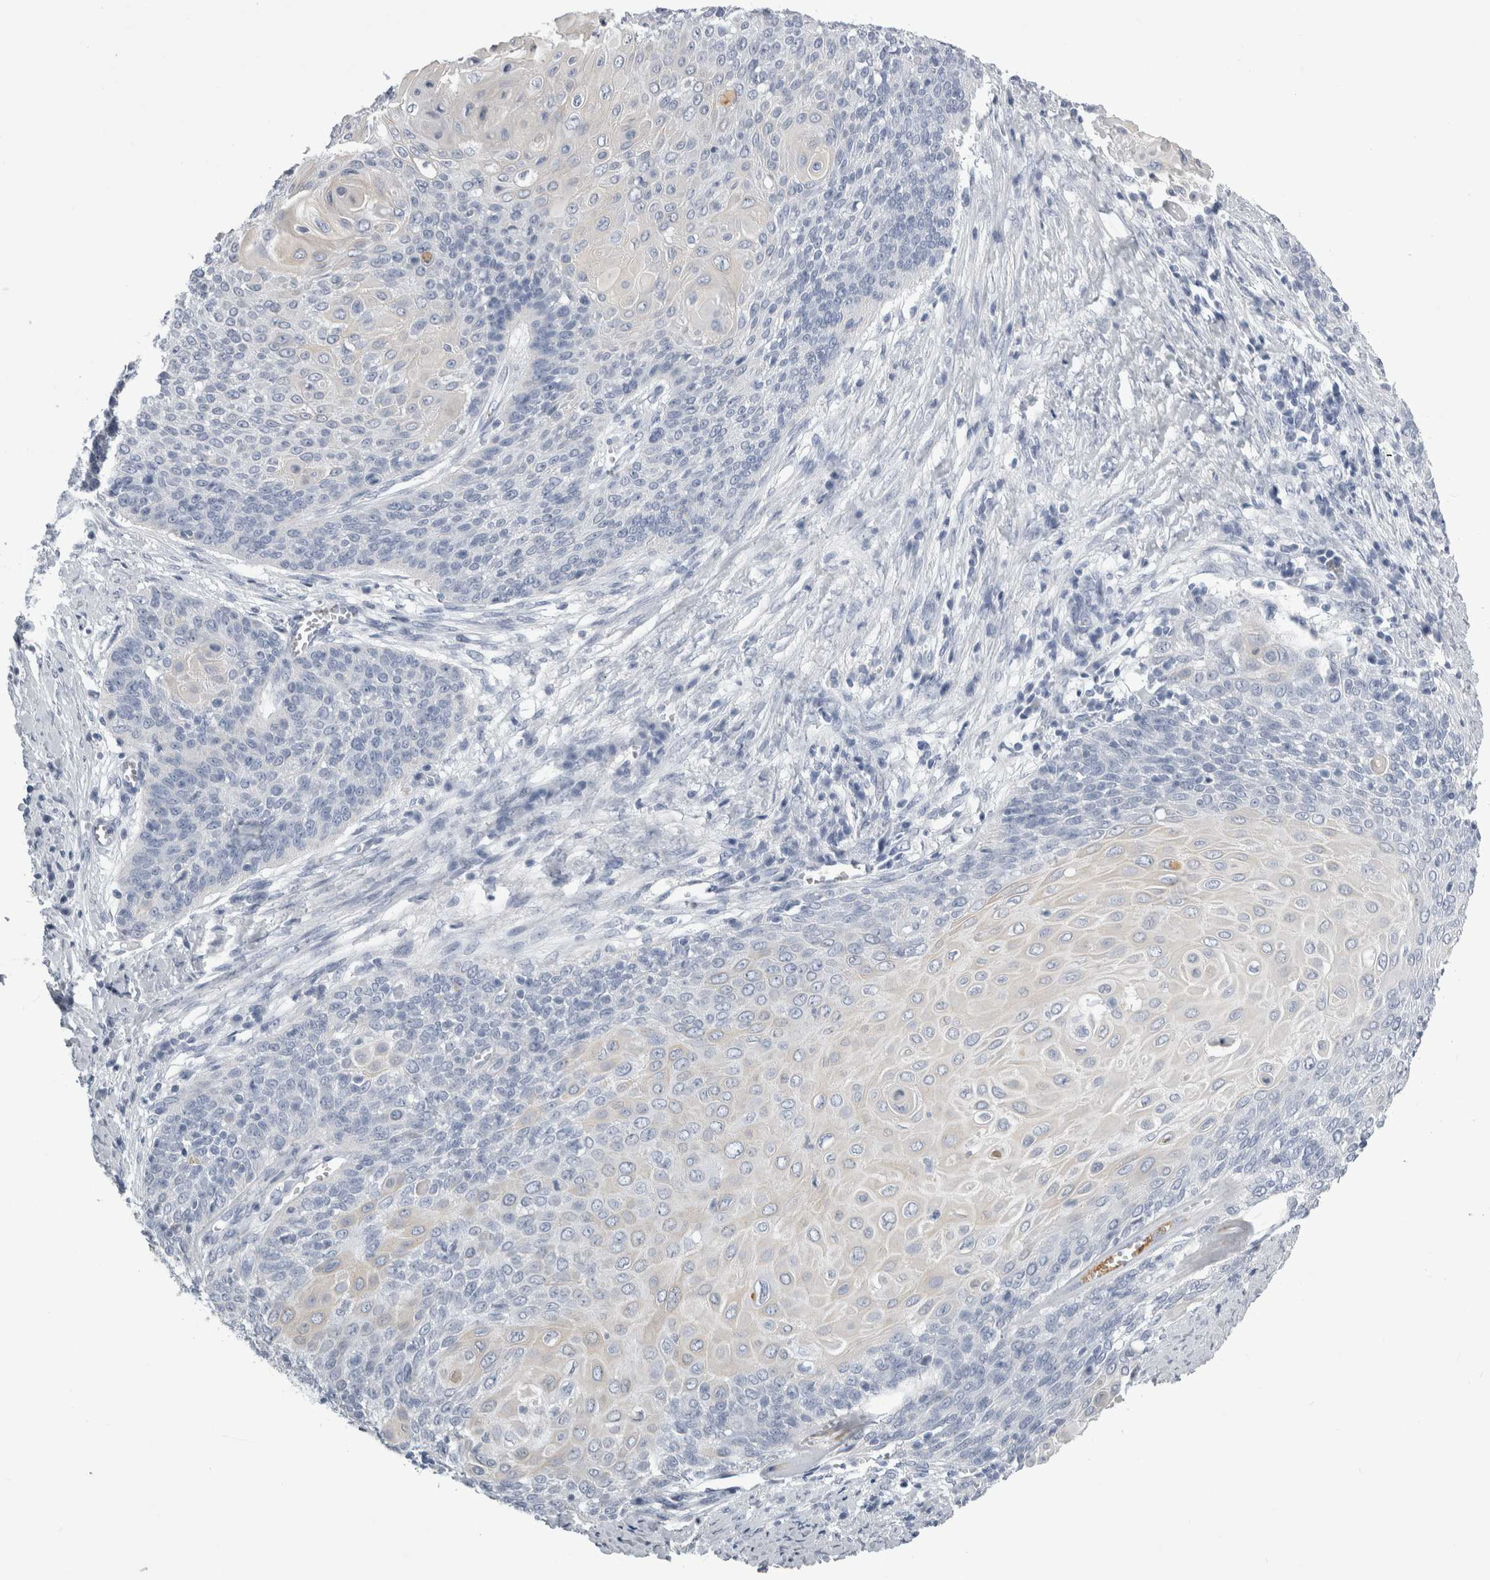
{"staining": {"intensity": "negative", "quantity": "none", "location": "none"}, "tissue": "cervical cancer", "cell_type": "Tumor cells", "image_type": "cancer", "snomed": [{"axis": "morphology", "description": "Squamous cell carcinoma, NOS"}, {"axis": "topography", "description": "Cervix"}], "caption": "The IHC micrograph has no significant expression in tumor cells of squamous cell carcinoma (cervical) tissue. (Brightfield microscopy of DAB immunohistochemistry at high magnification).", "gene": "ALDH8A1", "patient": {"sex": "female", "age": 39}}